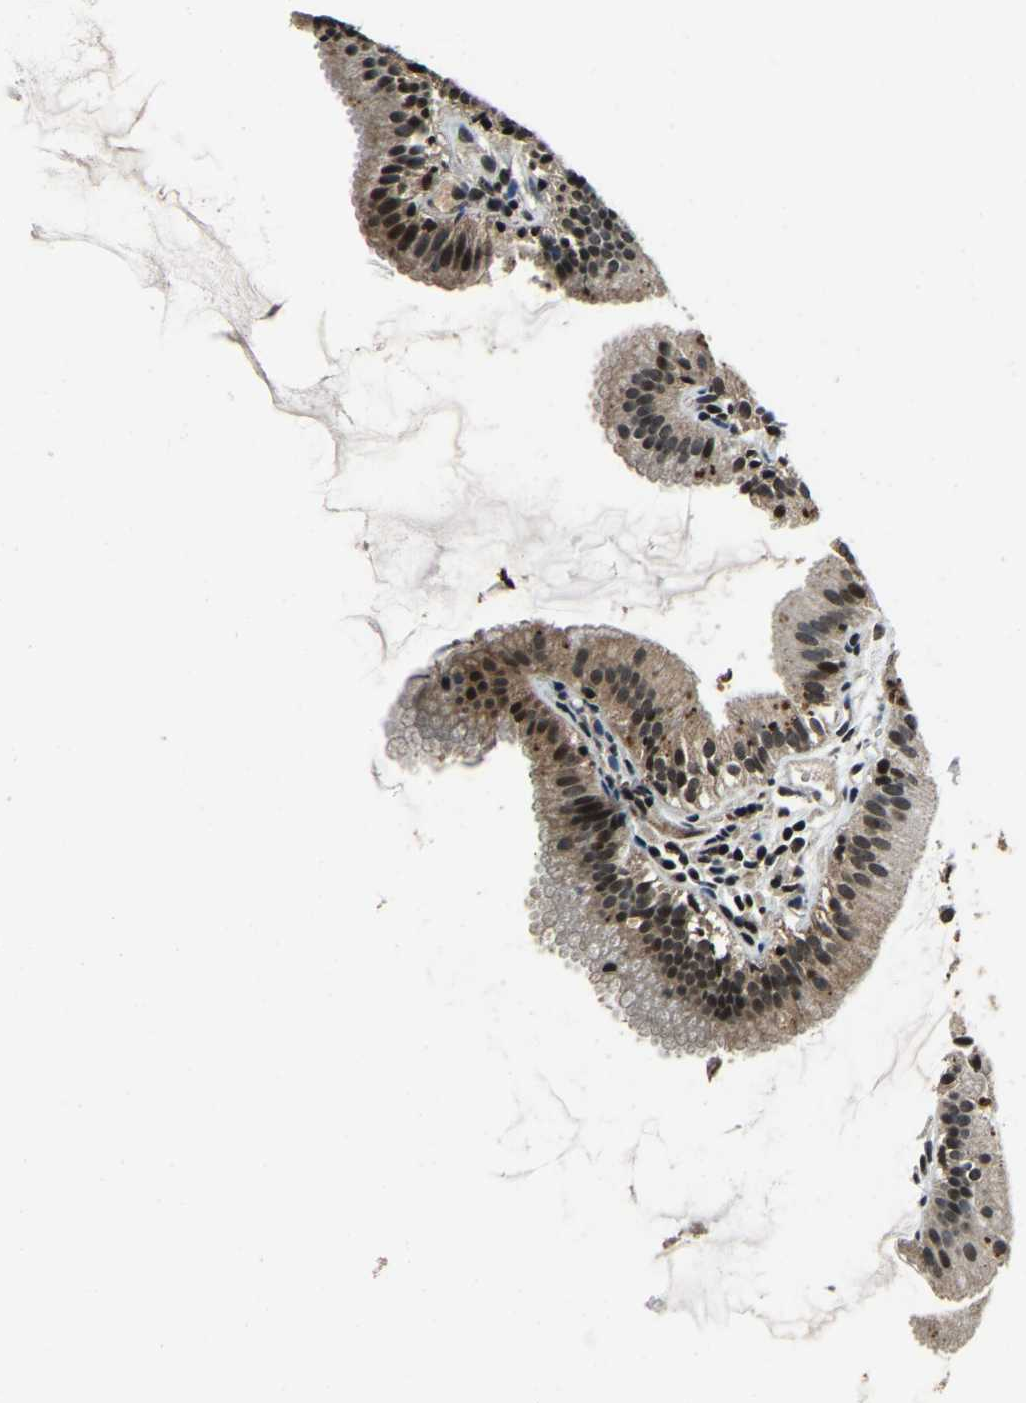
{"staining": {"intensity": "strong", "quantity": ">75%", "location": "cytoplasmic/membranous,nuclear"}, "tissue": "gallbladder", "cell_type": "Glandular cells", "image_type": "normal", "snomed": [{"axis": "morphology", "description": "Normal tissue, NOS"}, {"axis": "topography", "description": "Gallbladder"}], "caption": "High-magnification brightfield microscopy of unremarkable gallbladder stained with DAB (3,3'-diaminobenzidine) (brown) and counterstained with hematoxylin (blue). glandular cells exhibit strong cytoplasmic/membranous,nuclear staining is appreciated in approximately>75% of cells.", "gene": "ANKIB1", "patient": {"sex": "female", "age": 26}}